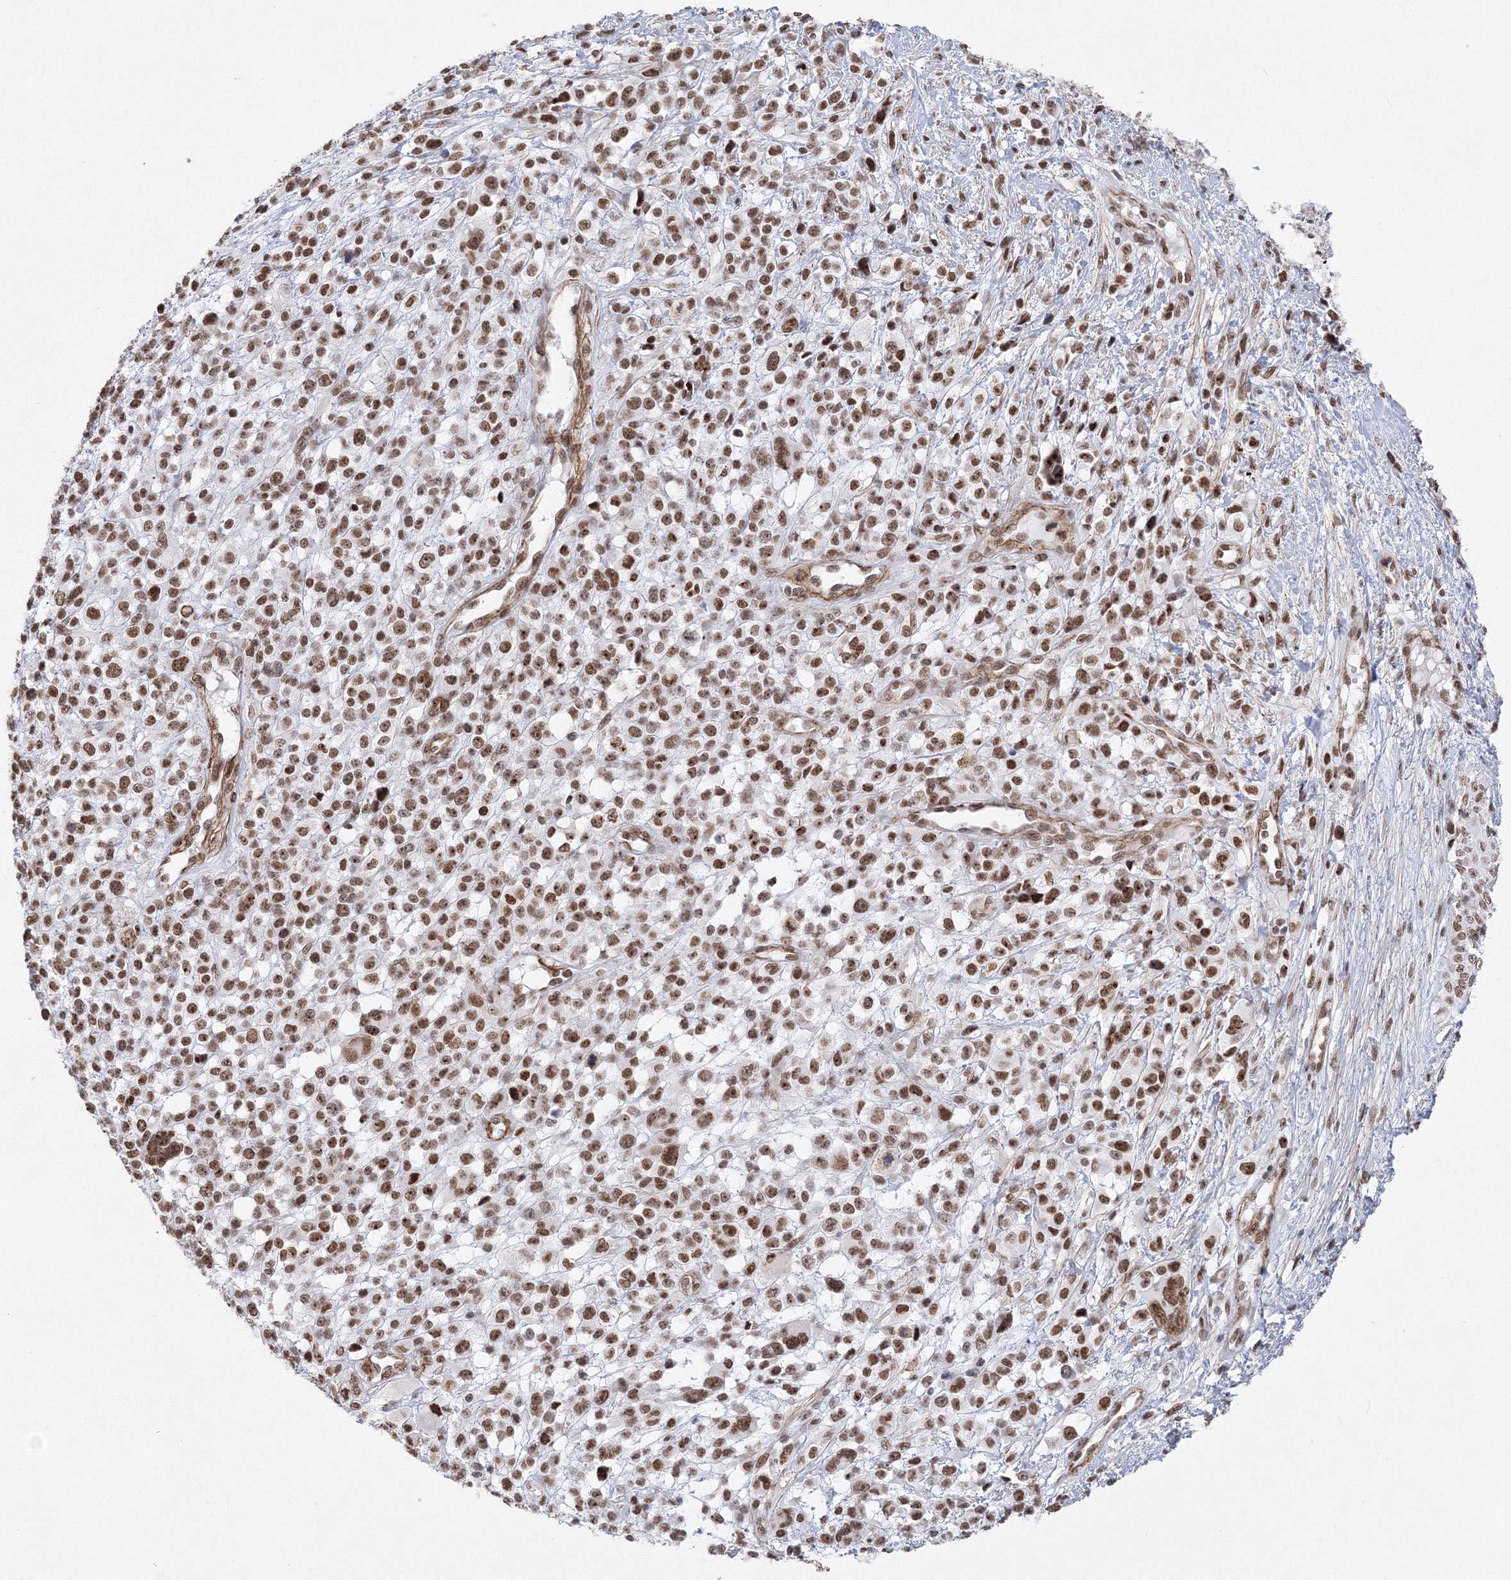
{"staining": {"intensity": "moderate", "quantity": ">75%", "location": "nuclear"}, "tissue": "melanoma", "cell_type": "Tumor cells", "image_type": "cancer", "snomed": [{"axis": "morphology", "description": "Malignant melanoma, NOS"}, {"axis": "topography", "description": "Skin"}], "caption": "Brown immunohistochemical staining in human melanoma demonstrates moderate nuclear positivity in about >75% of tumor cells. (Stains: DAB in brown, nuclei in blue, Microscopy: brightfield microscopy at high magnification).", "gene": "ZNF638", "patient": {"sex": "female", "age": 55}}